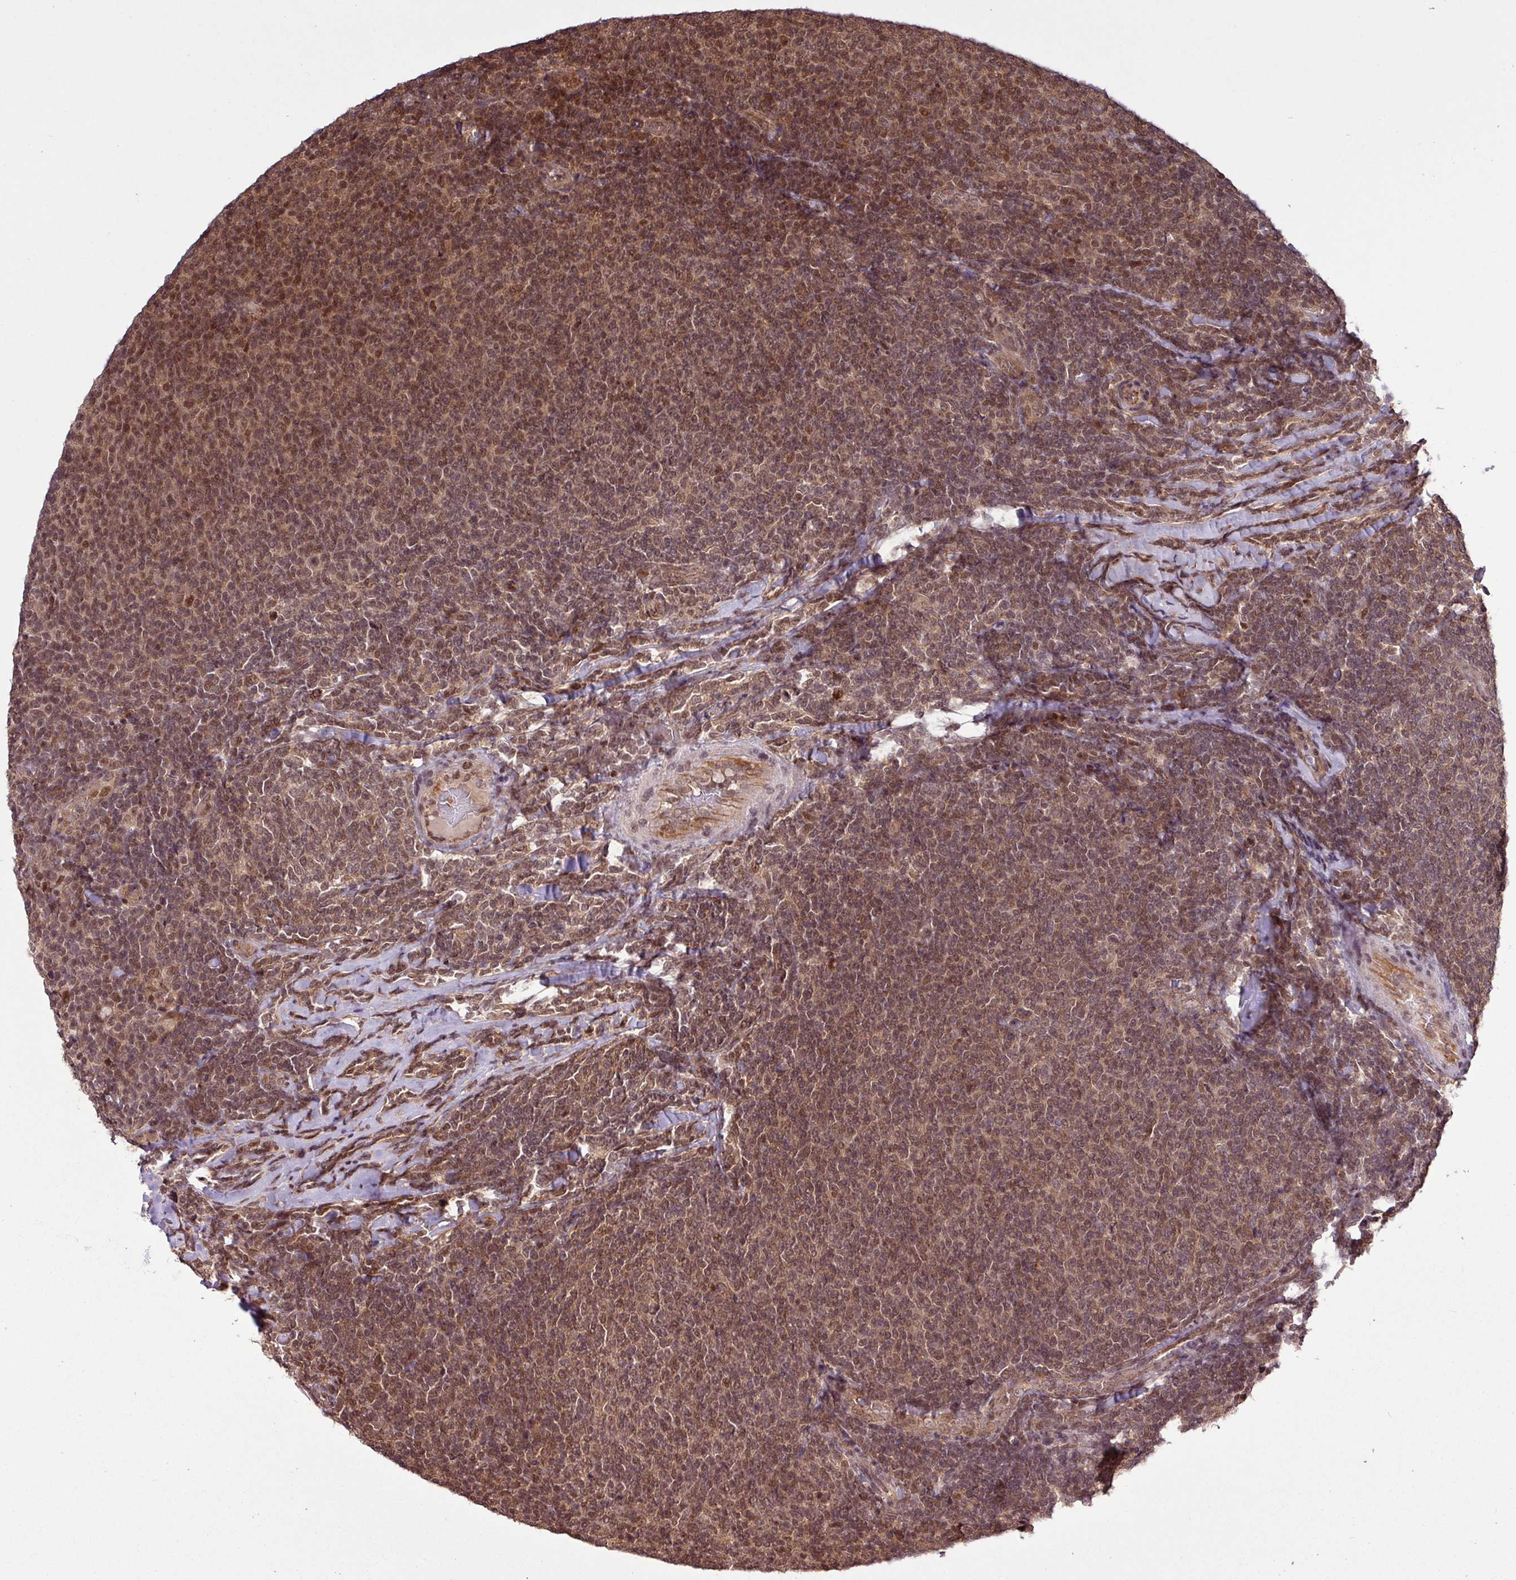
{"staining": {"intensity": "moderate", "quantity": ">75%", "location": "cytoplasmic/membranous,nuclear"}, "tissue": "lymphoma", "cell_type": "Tumor cells", "image_type": "cancer", "snomed": [{"axis": "morphology", "description": "Malignant lymphoma, non-Hodgkin's type, Low grade"}, {"axis": "topography", "description": "Lymph node"}], "caption": "Malignant lymphoma, non-Hodgkin's type (low-grade) stained with a brown dye demonstrates moderate cytoplasmic/membranous and nuclear positive positivity in approximately >75% of tumor cells.", "gene": "ITPKC", "patient": {"sex": "male", "age": 52}}